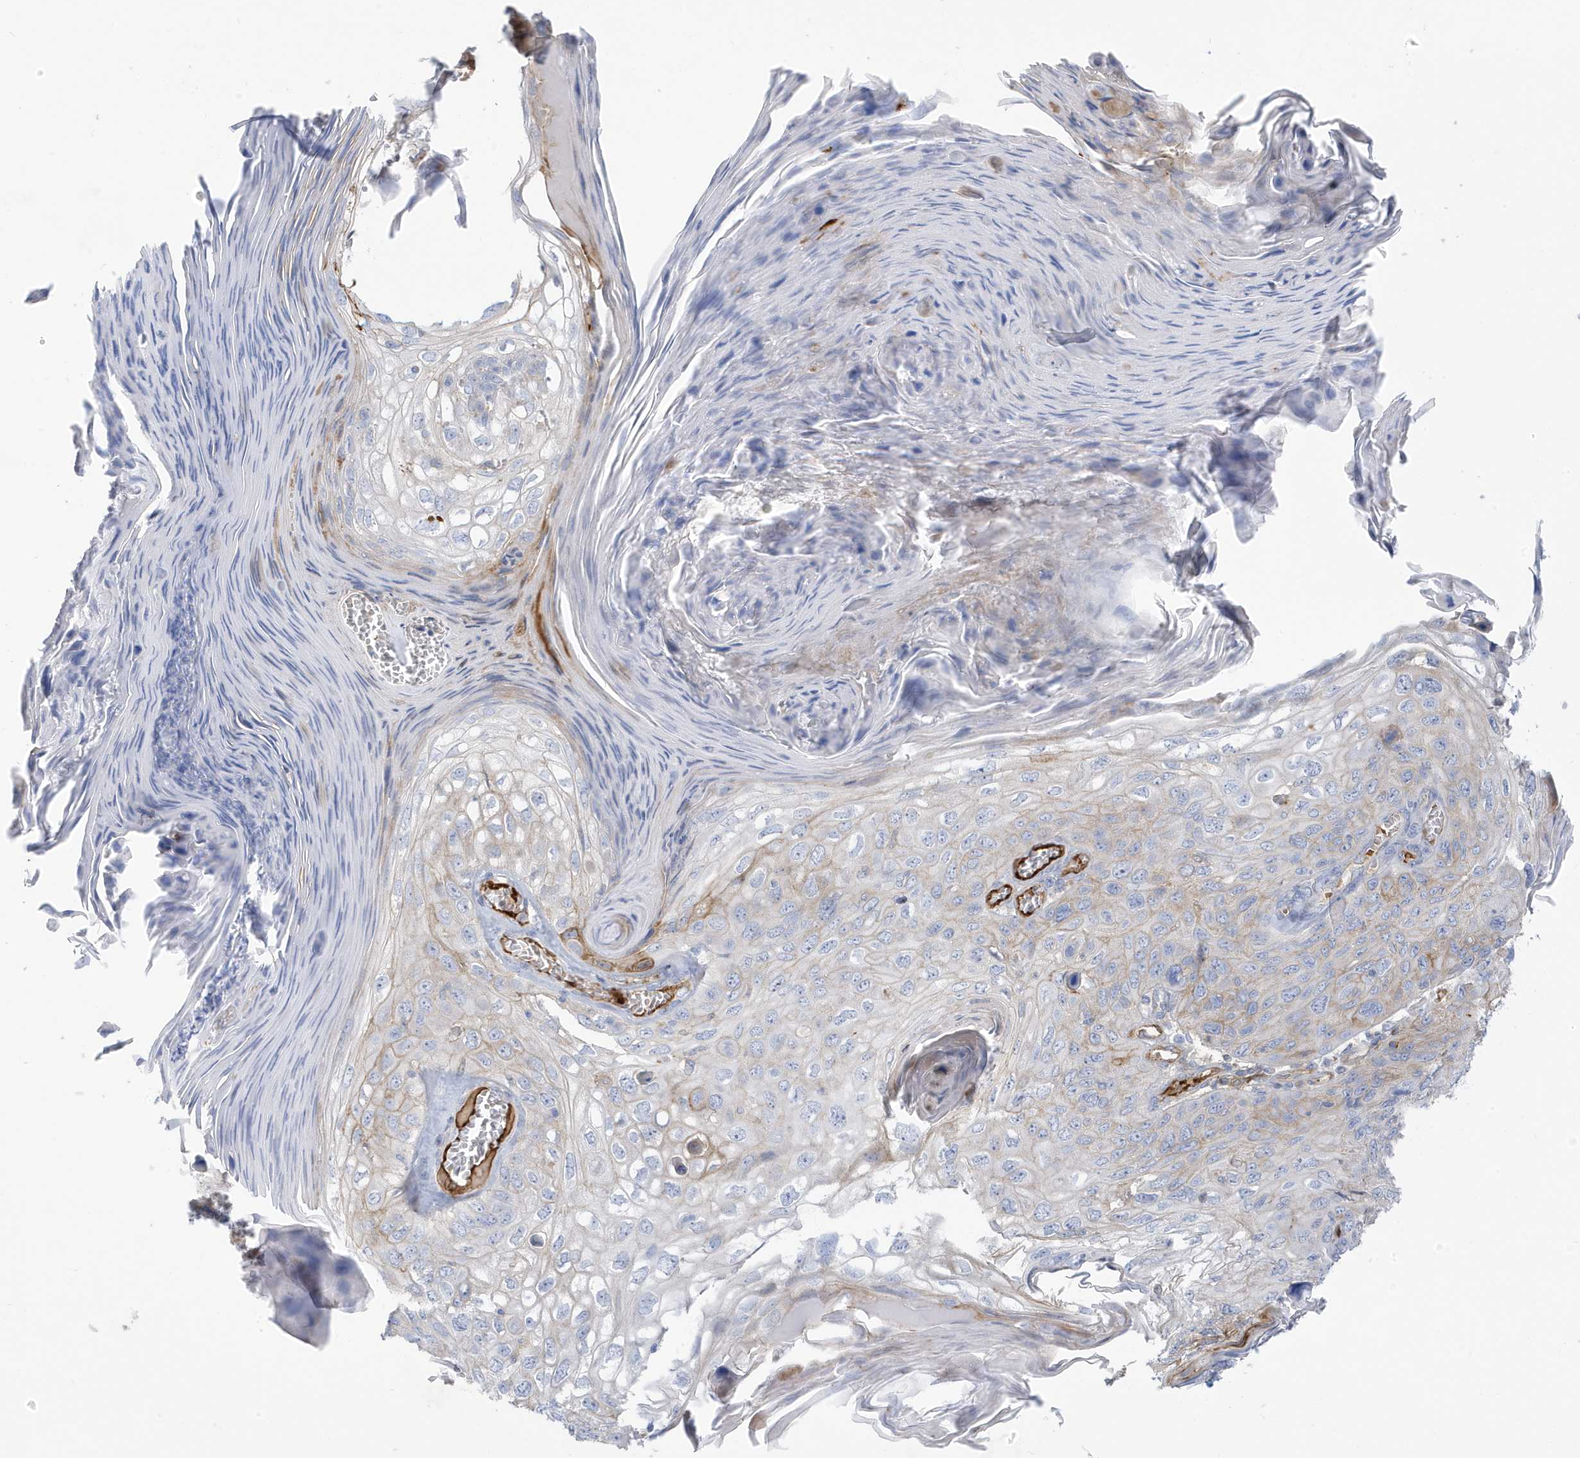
{"staining": {"intensity": "weak", "quantity": "25%-75%", "location": "cytoplasmic/membranous"}, "tissue": "skin cancer", "cell_type": "Tumor cells", "image_type": "cancer", "snomed": [{"axis": "morphology", "description": "Squamous cell carcinoma, NOS"}, {"axis": "topography", "description": "Skin"}], "caption": "This is a photomicrograph of immunohistochemistry staining of skin squamous cell carcinoma, which shows weak staining in the cytoplasmic/membranous of tumor cells.", "gene": "ATP13A5", "patient": {"sex": "female", "age": 90}}